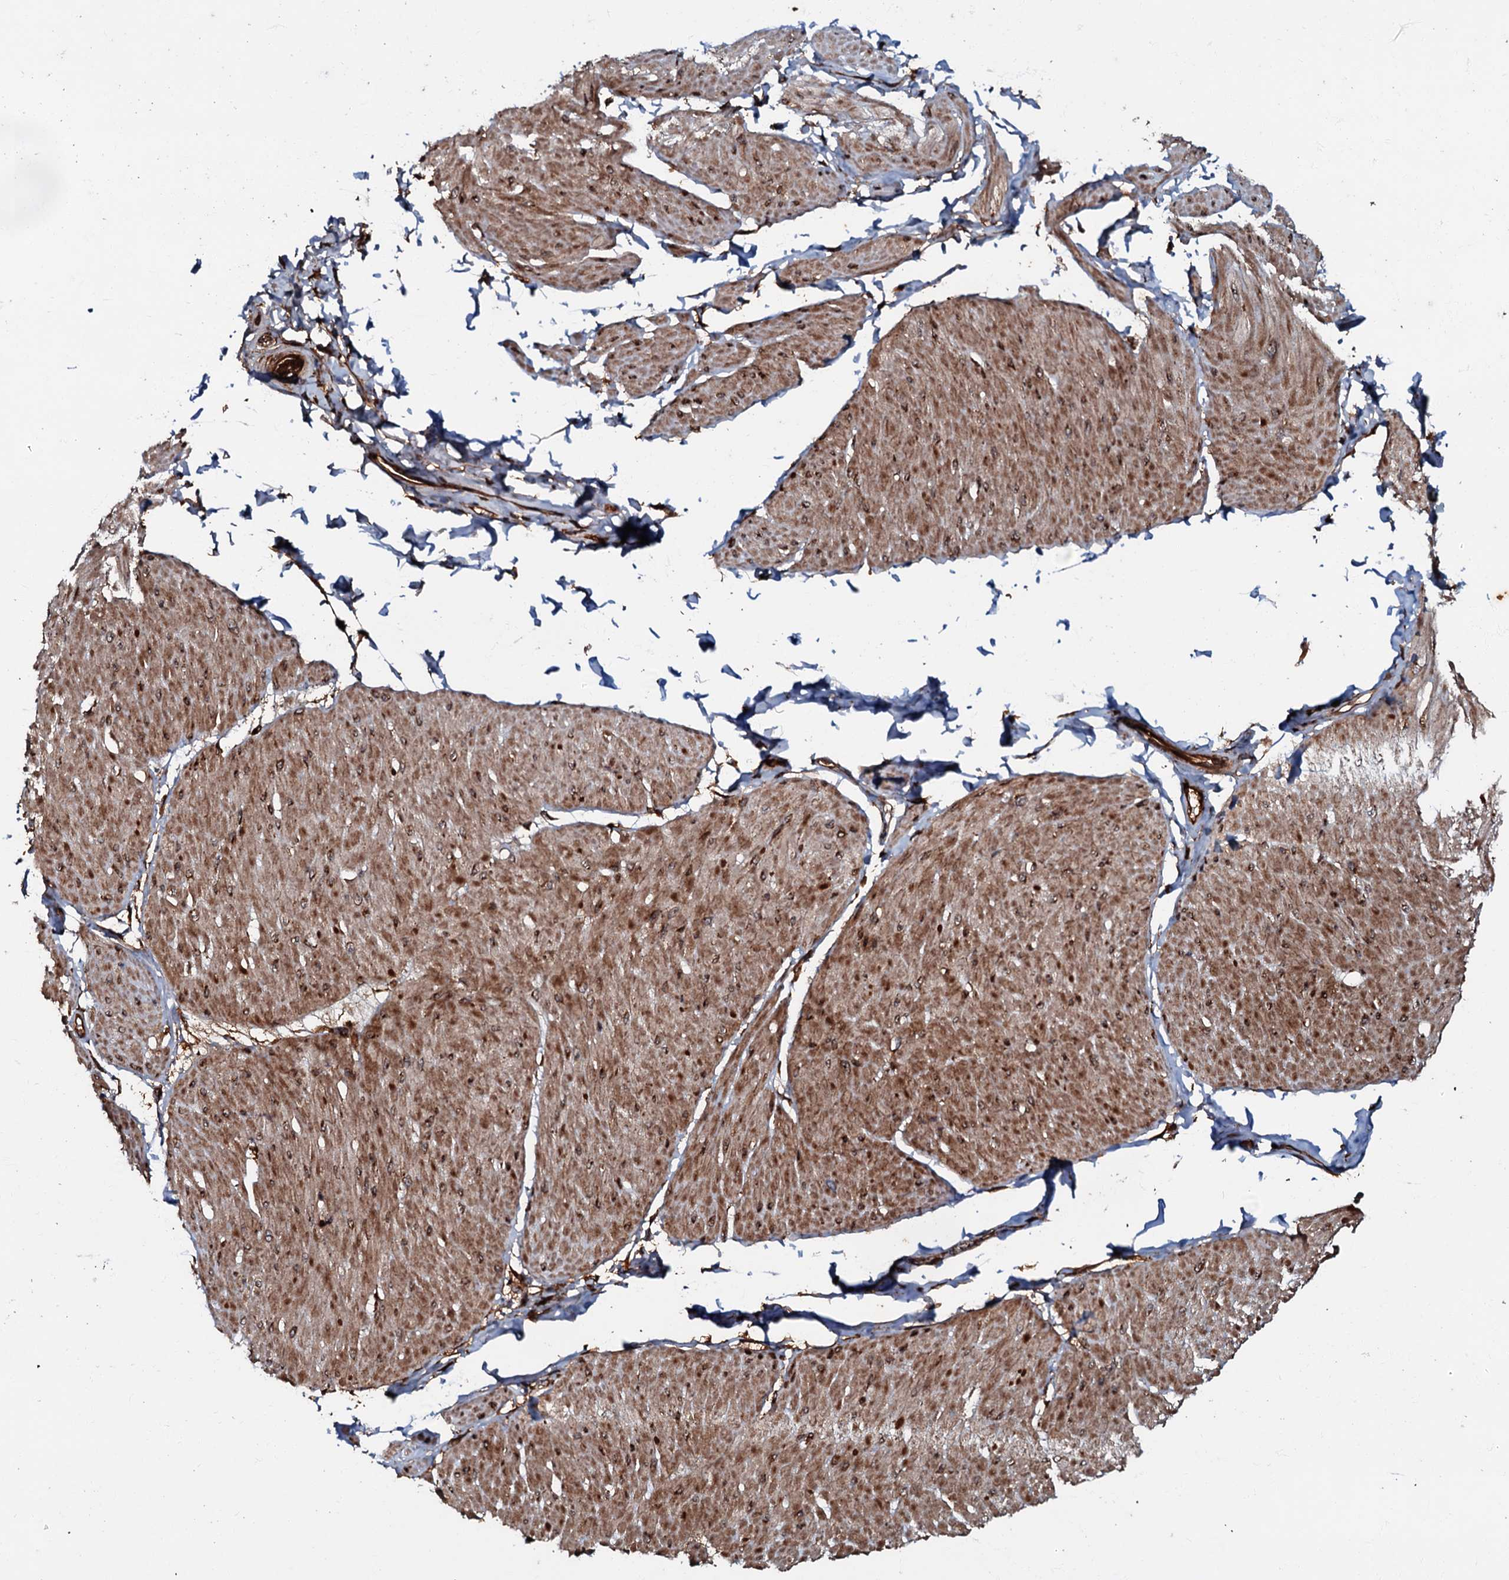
{"staining": {"intensity": "moderate", "quantity": ">75%", "location": "cytoplasmic/membranous"}, "tissue": "smooth muscle", "cell_type": "Smooth muscle cells", "image_type": "normal", "snomed": [{"axis": "morphology", "description": "Urothelial carcinoma, High grade"}, {"axis": "topography", "description": "Urinary bladder"}], "caption": "Immunohistochemical staining of unremarkable smooth muscle demonstrates >75% levels of moderate cytoplasmic/membranous protein expression in approximately >75% of smooth muscle cells.", "gene": "BLOC1S6", "patient": {"sex": "male", "age": 46}}